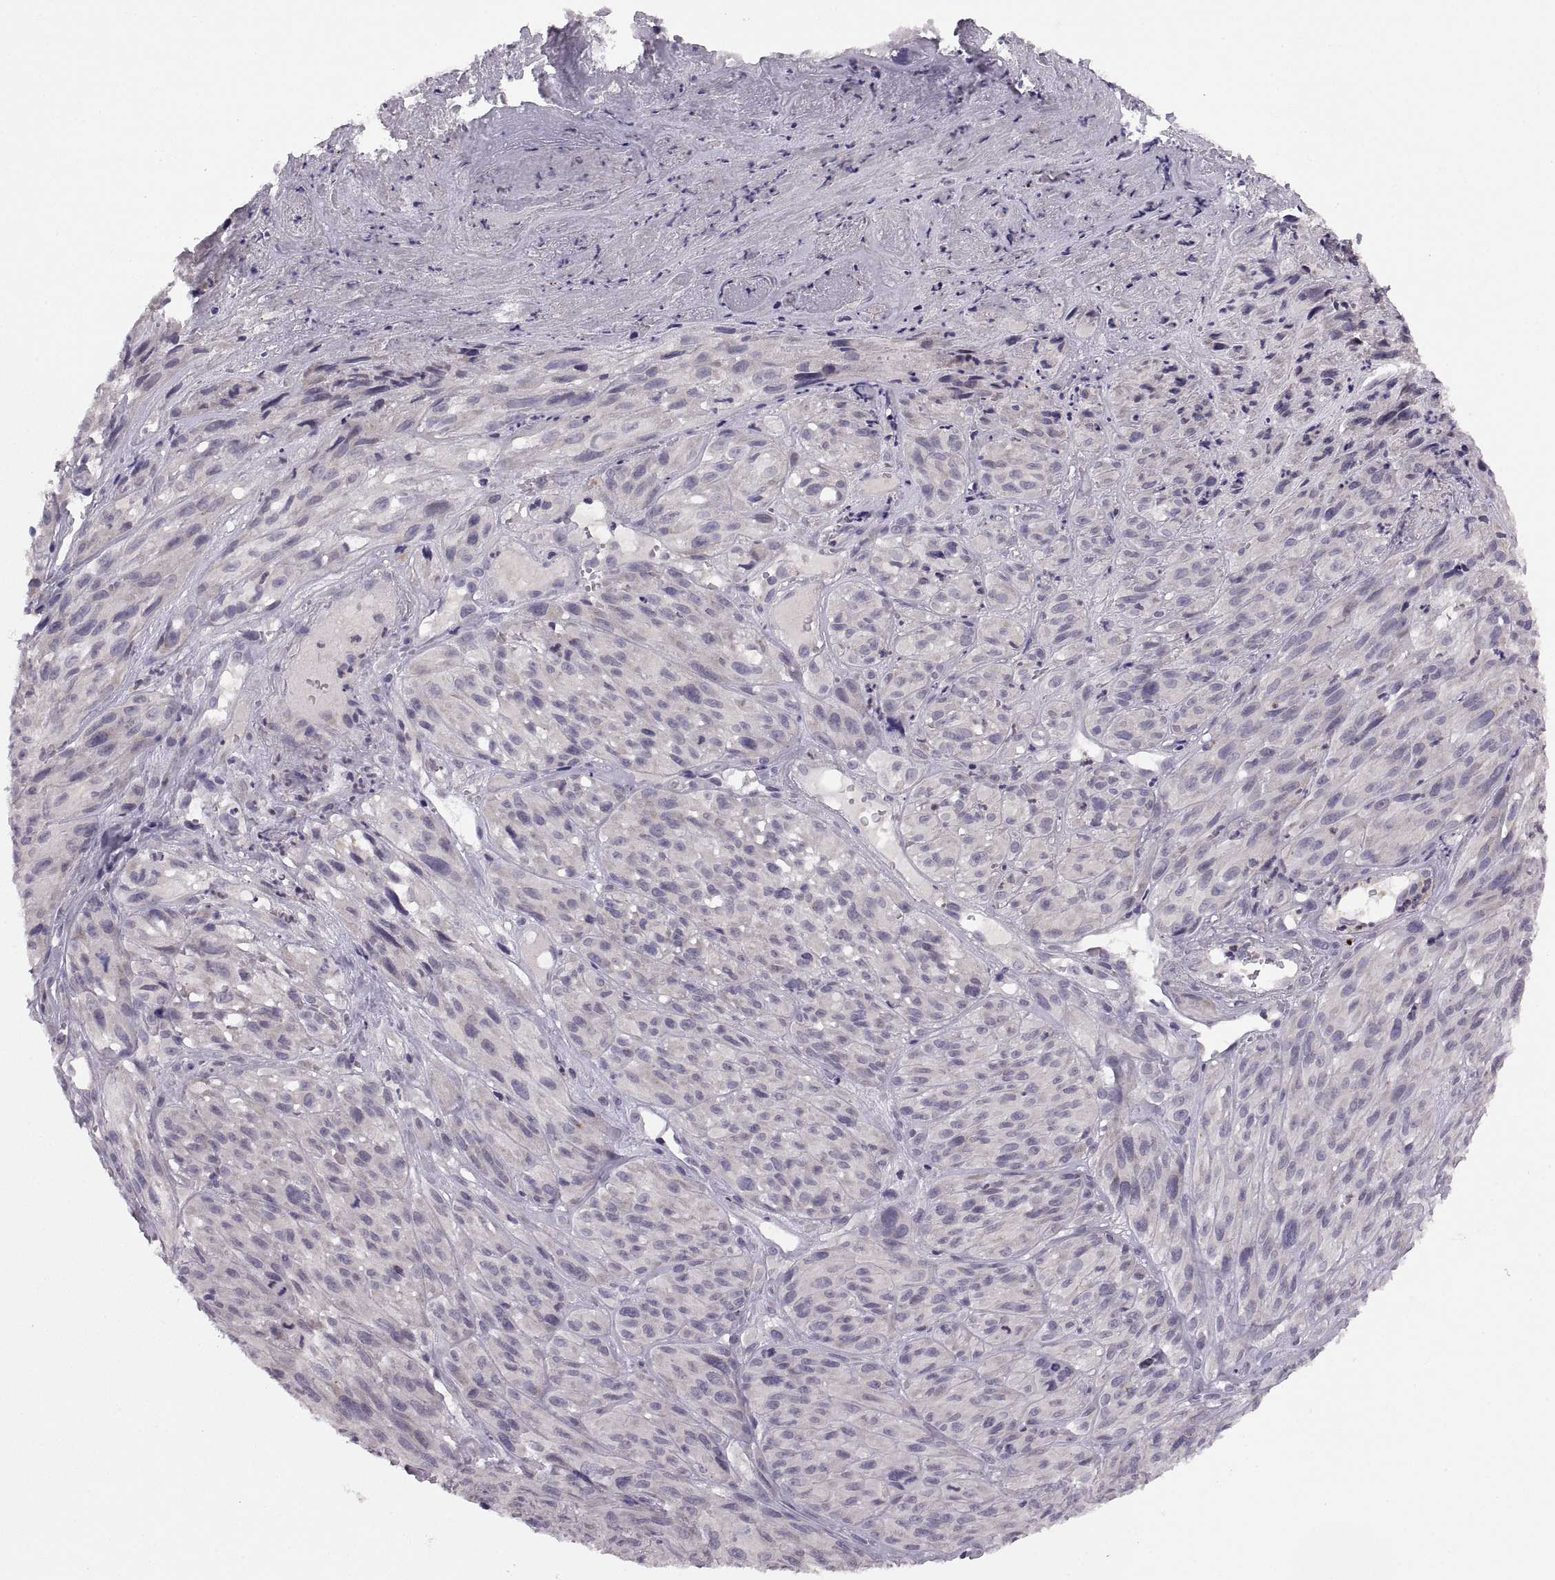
{"staining": {"intensity": "negative", "quantity": "none", "location": "none"}, "tissue": "melanoma", "cell_type": "Tumor cells", "image_type": "cancer", "snomed": [{"axis": "morphology", "description": "Malignant melanoma, NOS"}, {"axis": "topography", "description": "Skin"}], "caption": "Tumor cells show no significant protein positivity in malignant melanoma. The staining is performed using DAB brown chromogen with nuclei counter-stained in using hematoxylin.", "gene": "ADH6", "patient": {"sex": "male", "age": 51}}